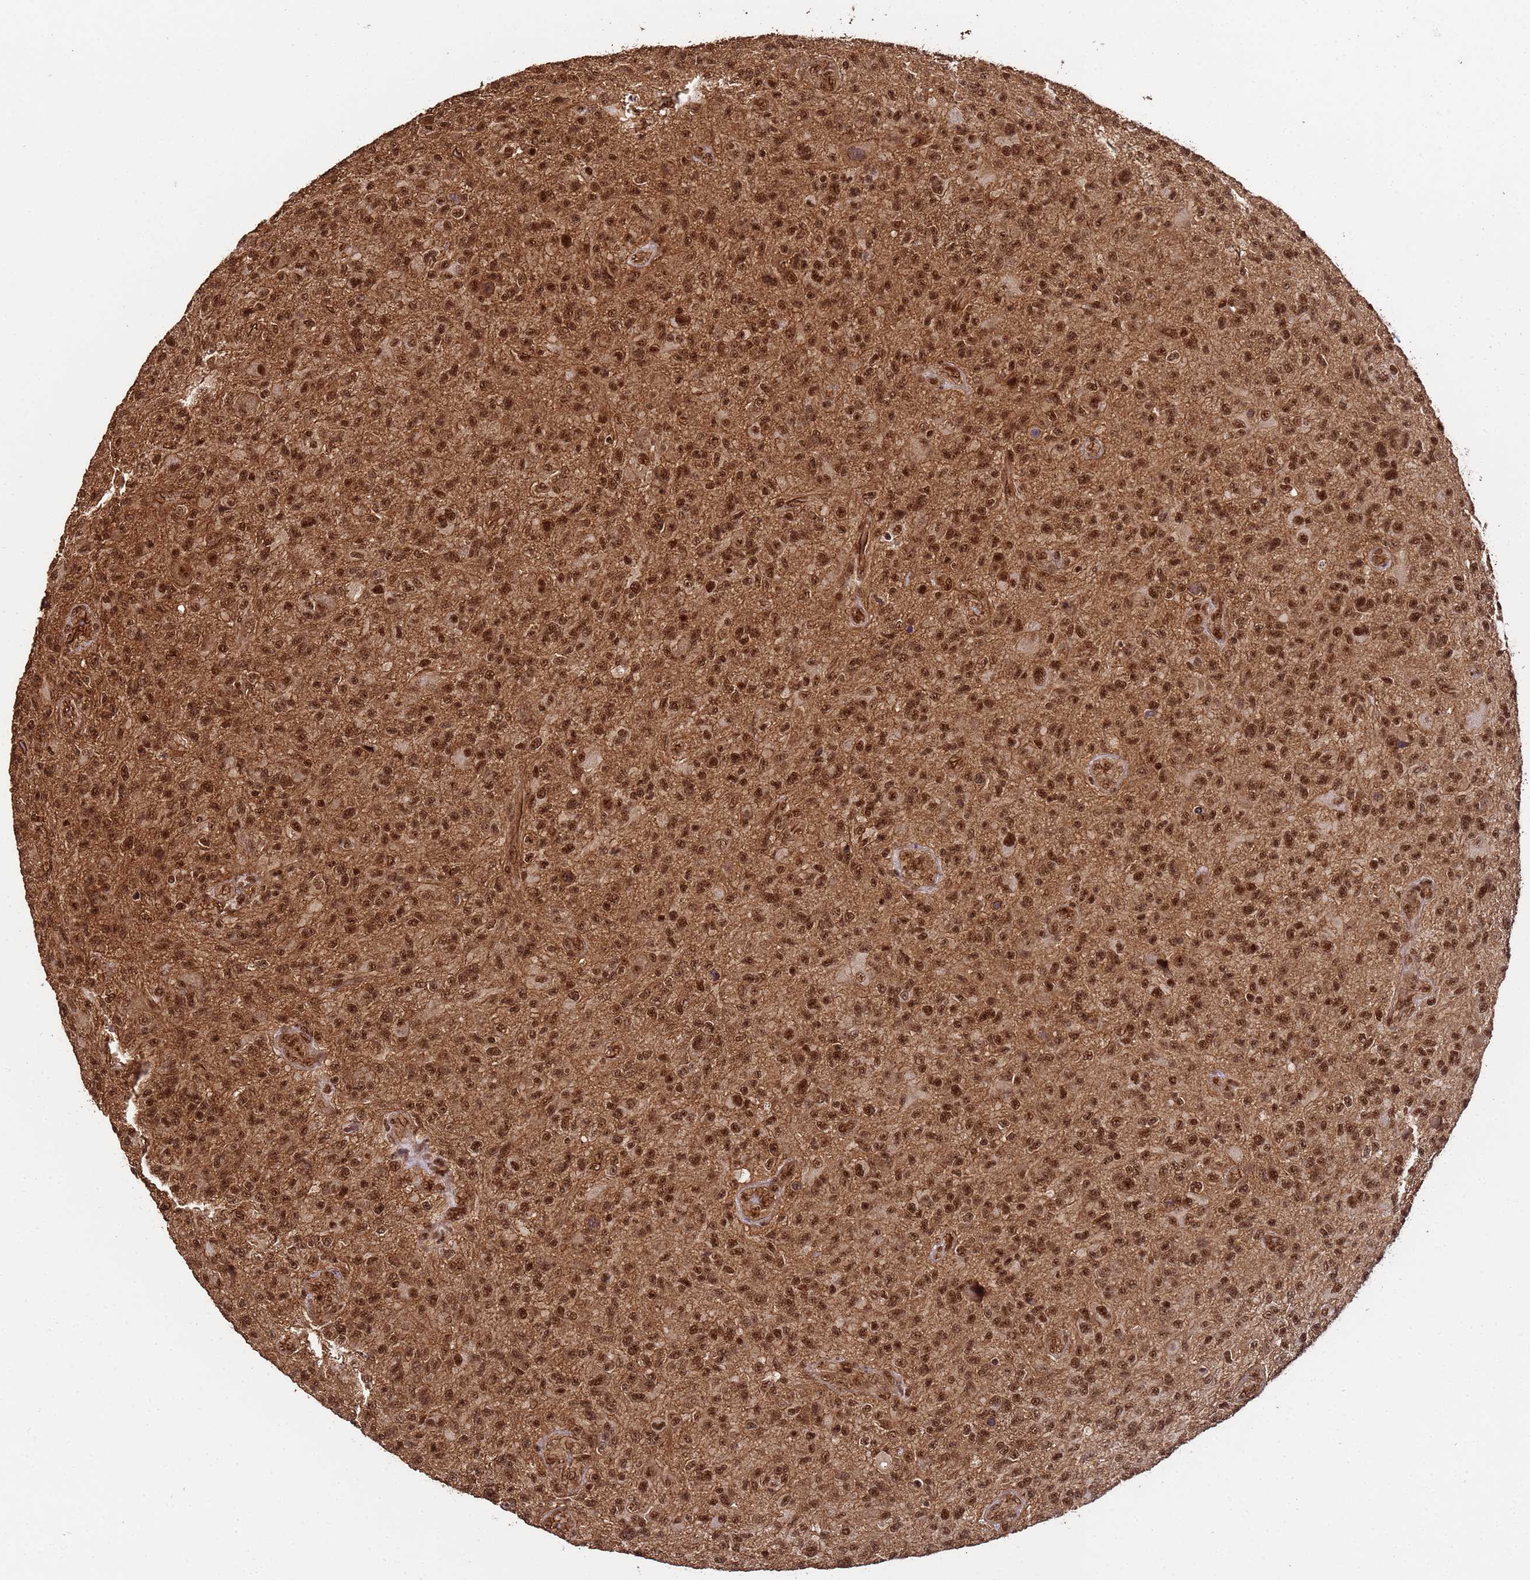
{"staining": {"intensity": "strong", "quantity": ">75%", "location": "cytoplasmic/membranous,nuclear"}, "tissue": "glioma", "cell_type": "Tumor cells", "image_type": "cancer", "snomed": [{"axis": "morphology", "description": "Glioma, malignant, High grade"}, {"axis": "topography", "description": "Brain"}], "caption": "This is a photomicrograph of immunohistochemistry (IHC) staining of malignant glioma (high-grade), which shows strong staining in the cytoplasmic/membranous and nuclear of tumor cells.", "gene": "SYF2", "patient": {"sex": "male", "age": 47}}